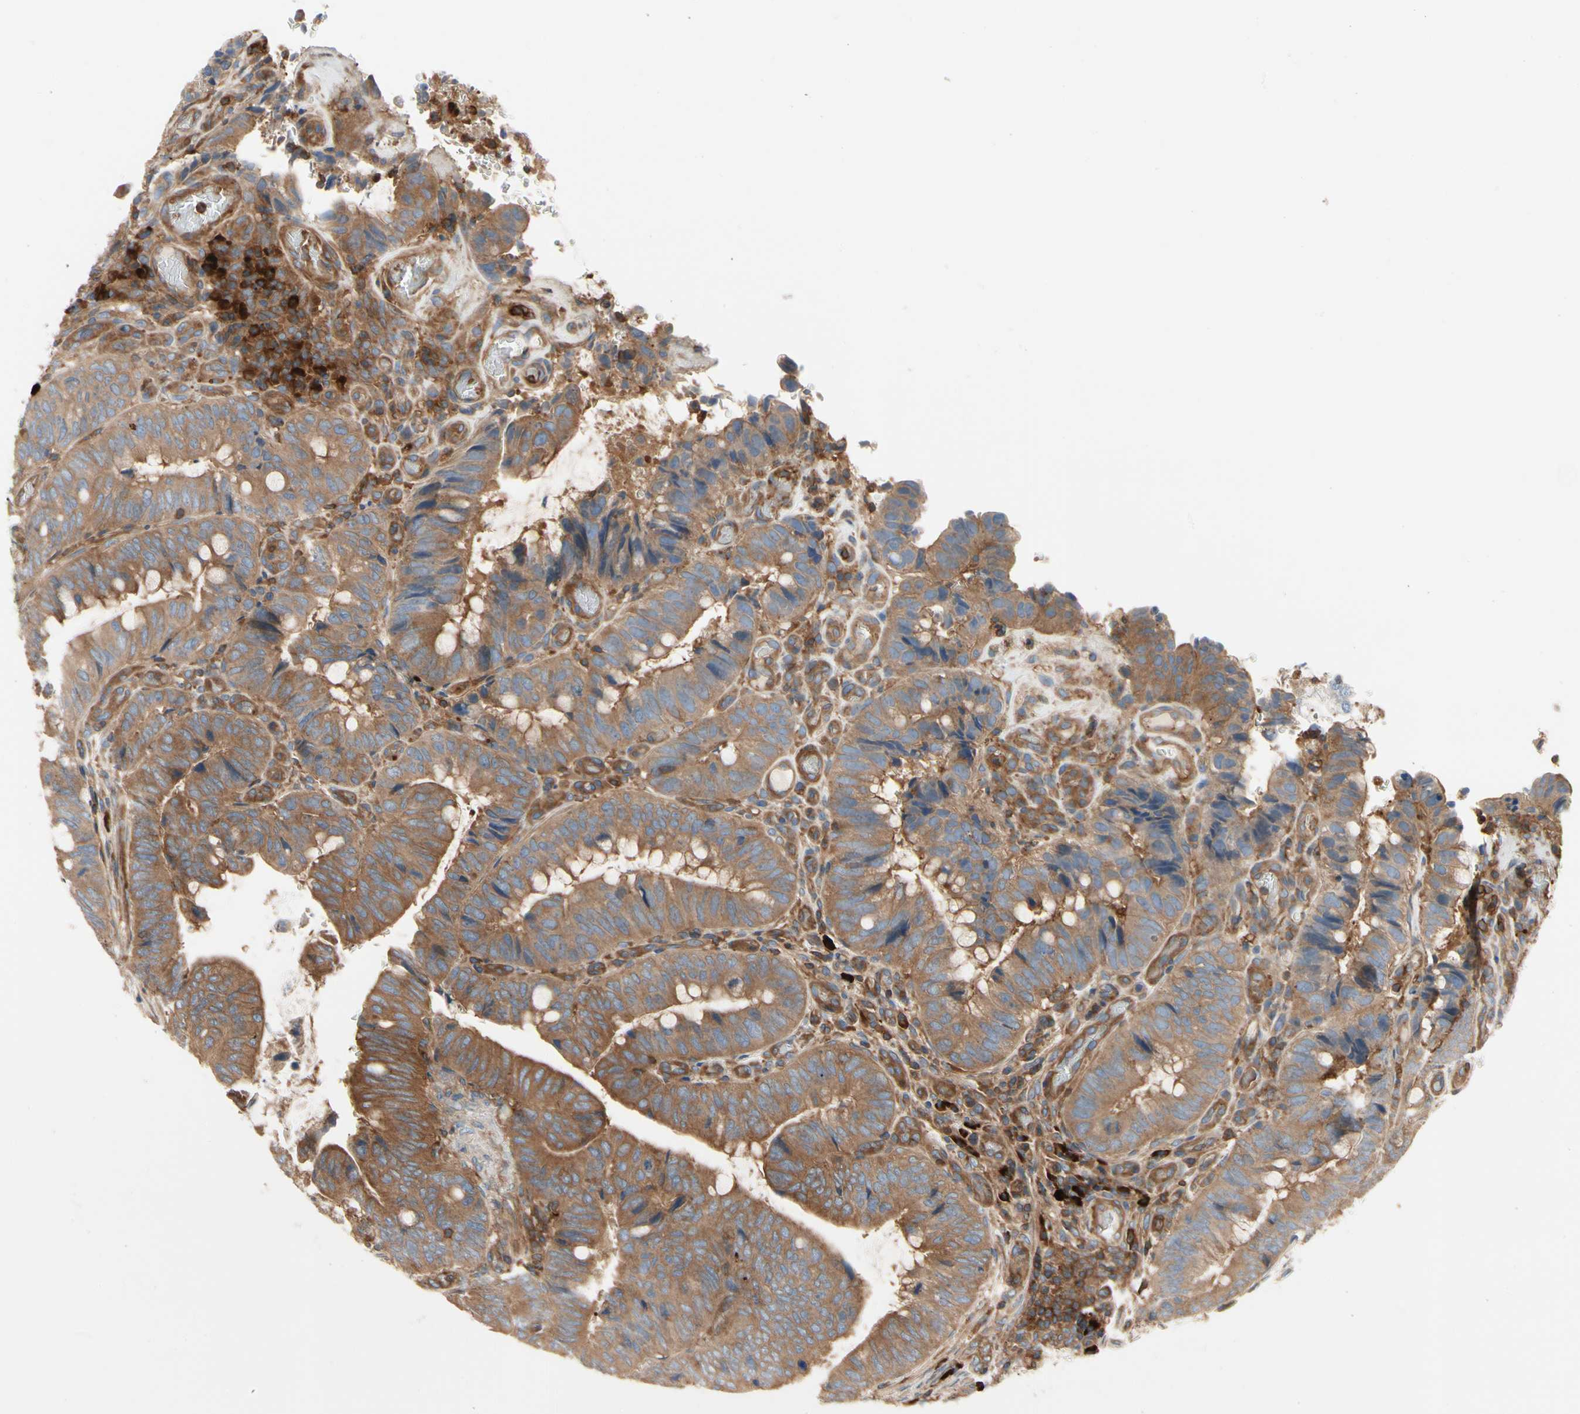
{"staining": {"intensity": "moderate", "quantity": ">75%", "location": "cytoplasmic/membranous"}, "tissue": "colorectal cancer", "cell_type": "Tumor cells", "image_type": "cancer", "snomed": [{"axis": "morphology", "description": "Normal tissue, NOS"}, {"axis": "morphology", "description": "Adenocarcinoma, NOS"}, {"axis": "topography", "description": "Rectum"}, {"axis": "topography", "description": "Peripheral nerve tissue"}], "caption": "Immunohistochemistry histopathology image of adenocarcinoma (colorectal) stained for a protein (brown), which exhibits medium levels of moderate cytoplasmic/membranous positivity in about >75% of tumor cells.", "gene": "ROCK1", "patient": {"sex": "male", "age": 92}}